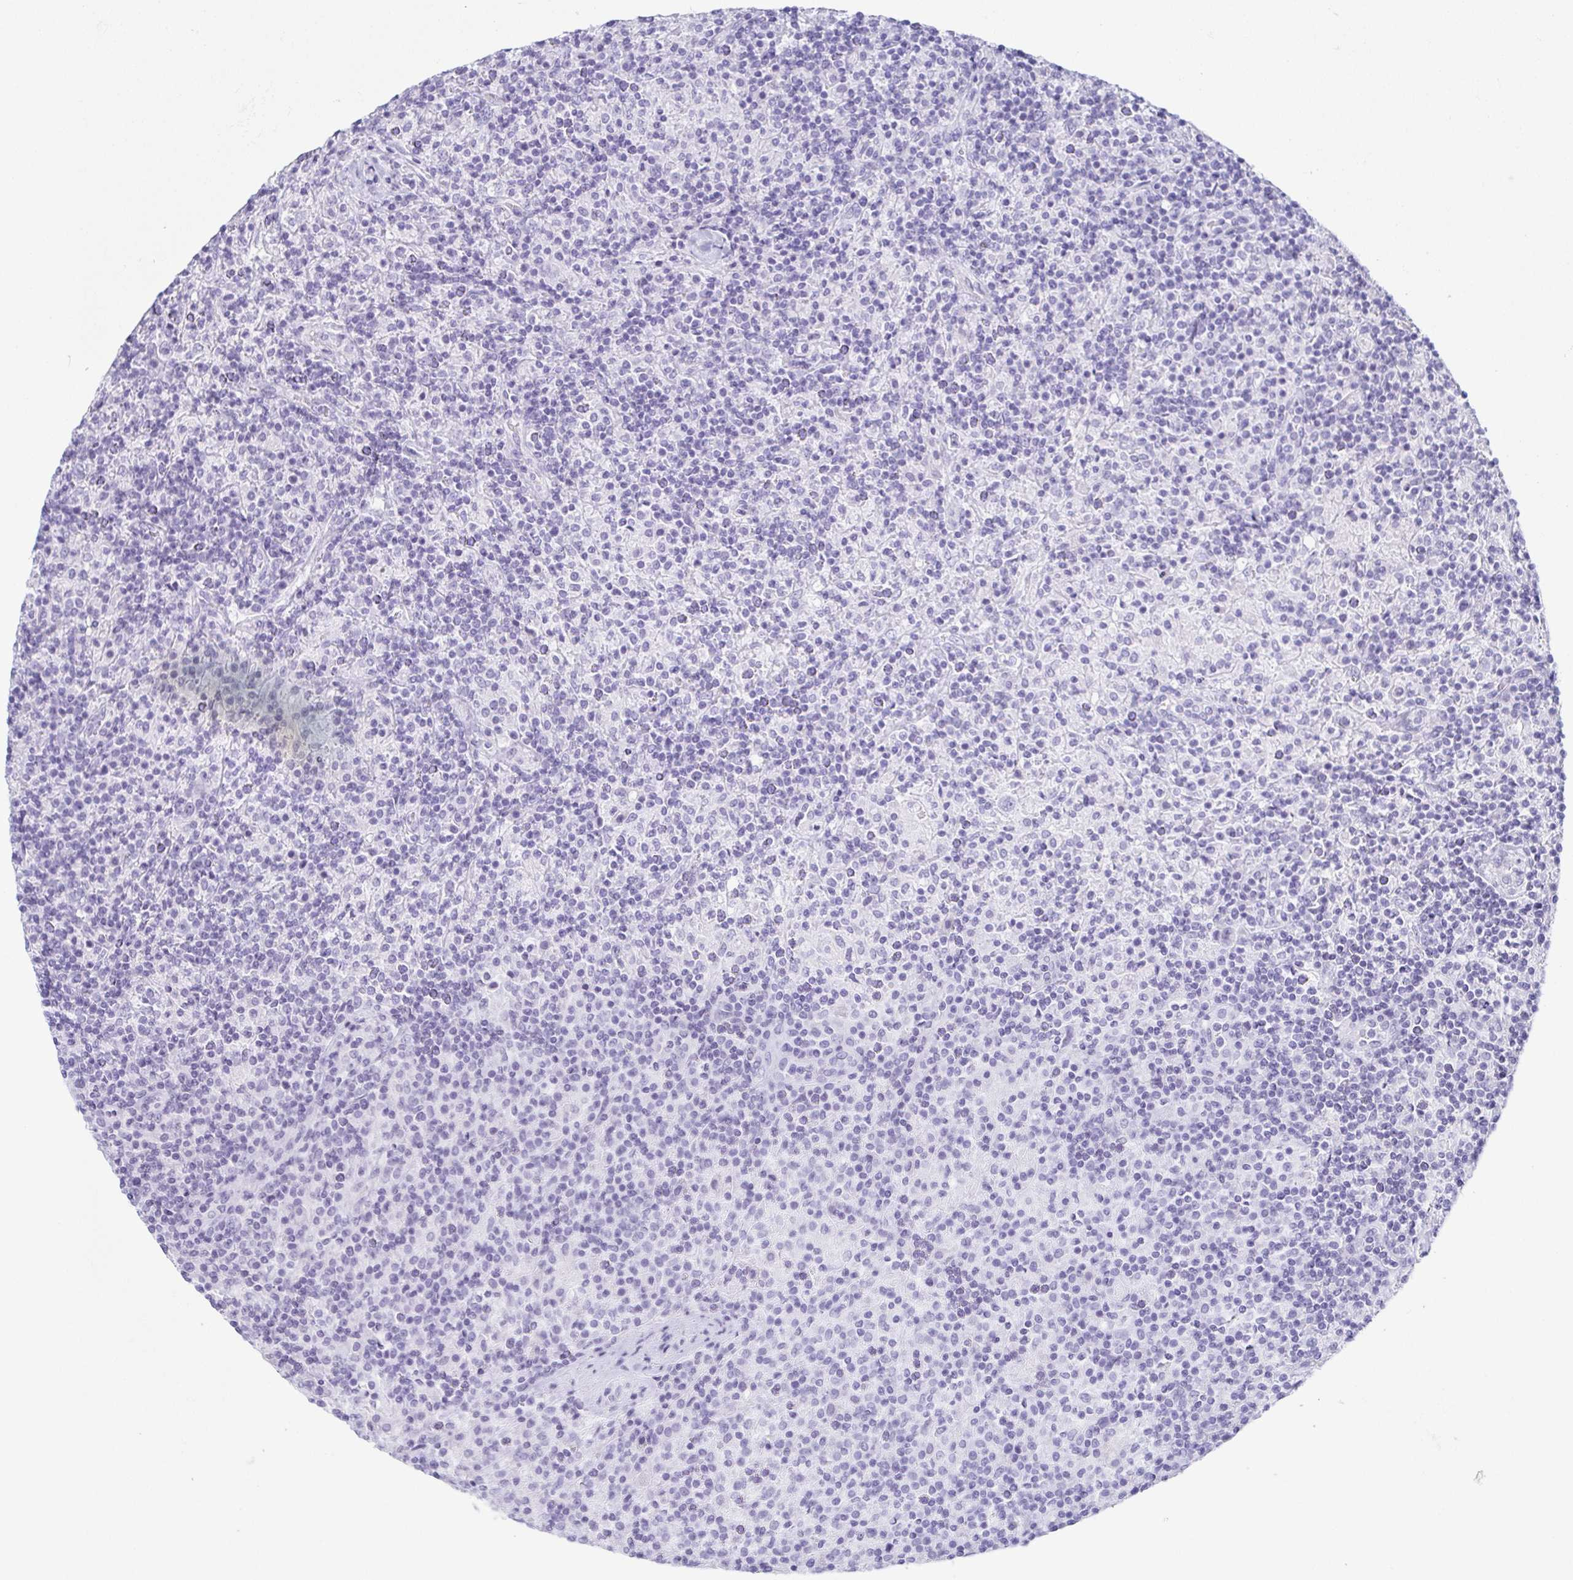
{"staining": {"intensity": "negative", "quantity": "none", "location": "none"}, "tissue": "lymphoma", "cell_type": "Tumor cells", "image_type": "cancer", "snomed": [{"axis": "morphology", "description": "Hodgkin's disease, NOS"}, {"axis": "topography", "description": "Lymph node"}], "caption": "Image shows no protein positivity in tumor cells of lymphoma tissue.", "gene": "PRR4", "patient": {"sex": "male", "age": 70}}